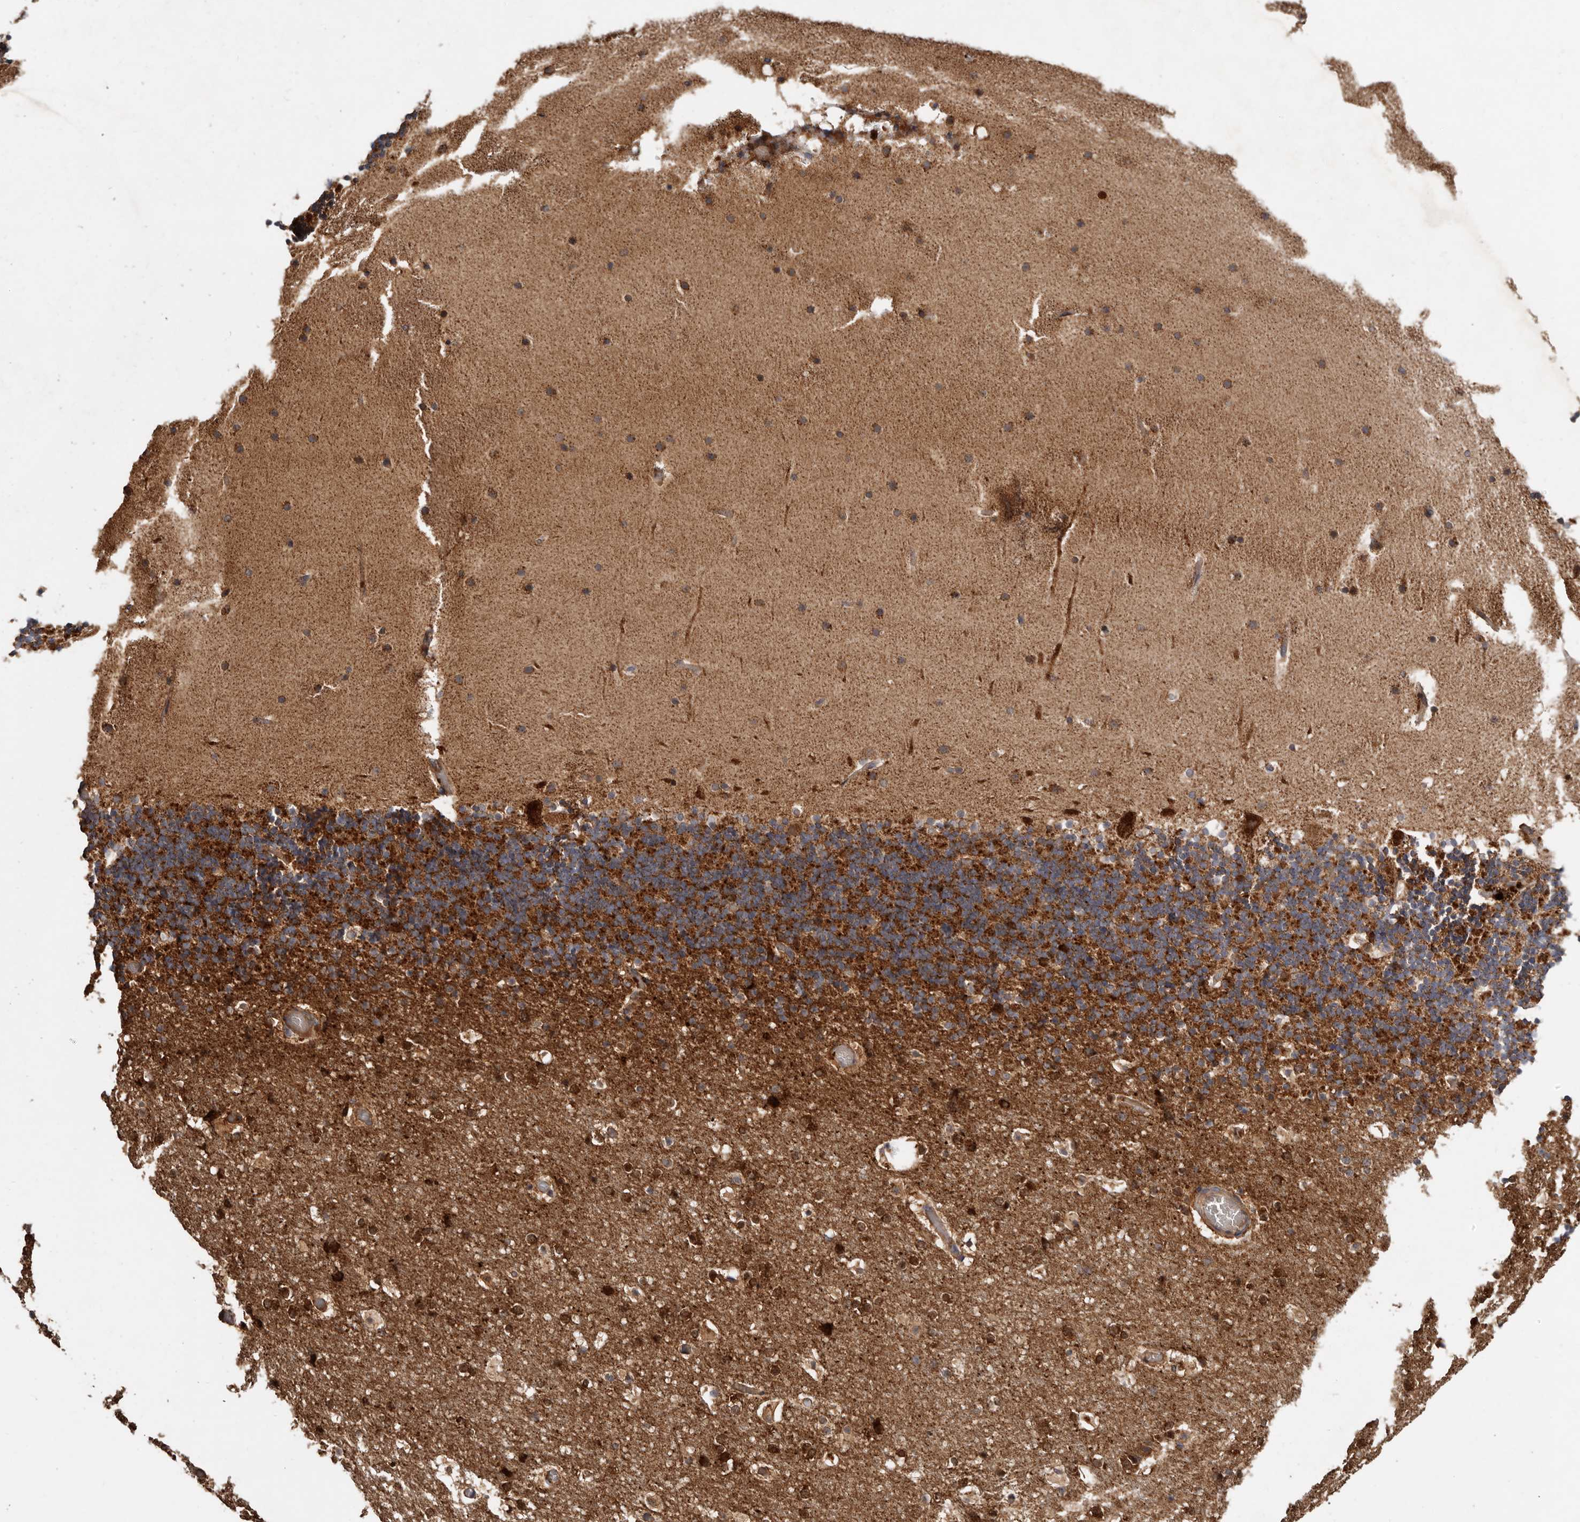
{"staining": {"intensity": "strong", "quantity": "25%-75%", "location": "cytoplasmic/membranous"}, "tissue": "cerebellum", "cell_type": "Cells in granular layer", "image_type": "normal", "snomed": [{"axis": "morphology", "description": "Normal tissue, NOS"}, {"axis": "topography", "description": "Cerebellum"}], "caption": "Human cerebellum stained for a protein (brown) reveals strong cytoplasmic/membranous positive expression in about 25%-75% of cells in granular layer.", "gene": "GOT1L1", "patient": {"sex": "male", "age": 57}}